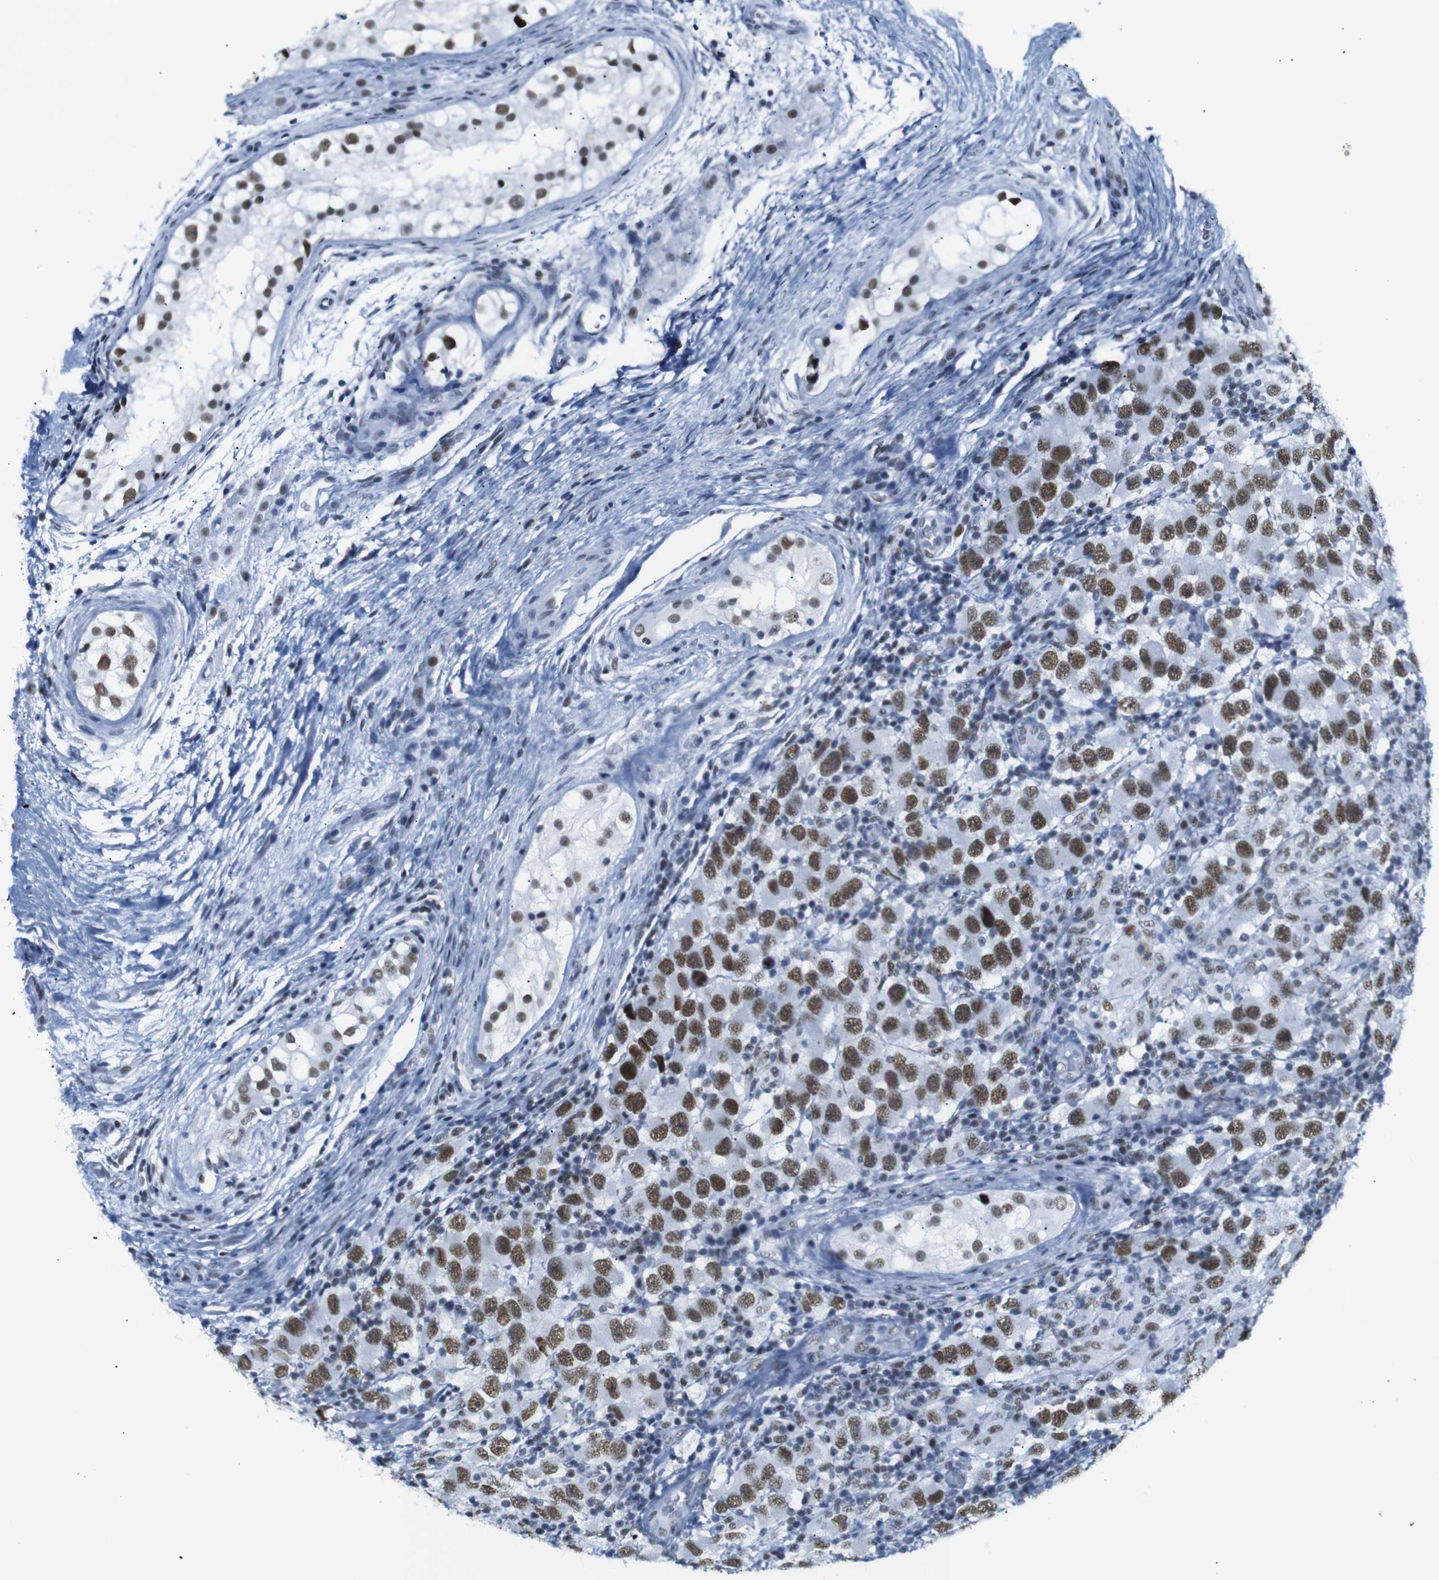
{"staining": {"intensity": "strong", "quantity": ">75%", "location": "nuclear"}, "tissue": "testis cancer", "cell_type": "Tumor cells", "image_type": "cancer", "snomed": [{"axis": "morphology", "description": "Carcinoma, Embryonal, NOS"}, {"axis": "topography", "description": "Testis"}], "caption": "A brown stain shows strong nuclear staining of a protein in testis cancer (embryonal carcinoma) tumor cells.", "gene": "TRA2B", "patient": {"sex": "male", "age": 21}}